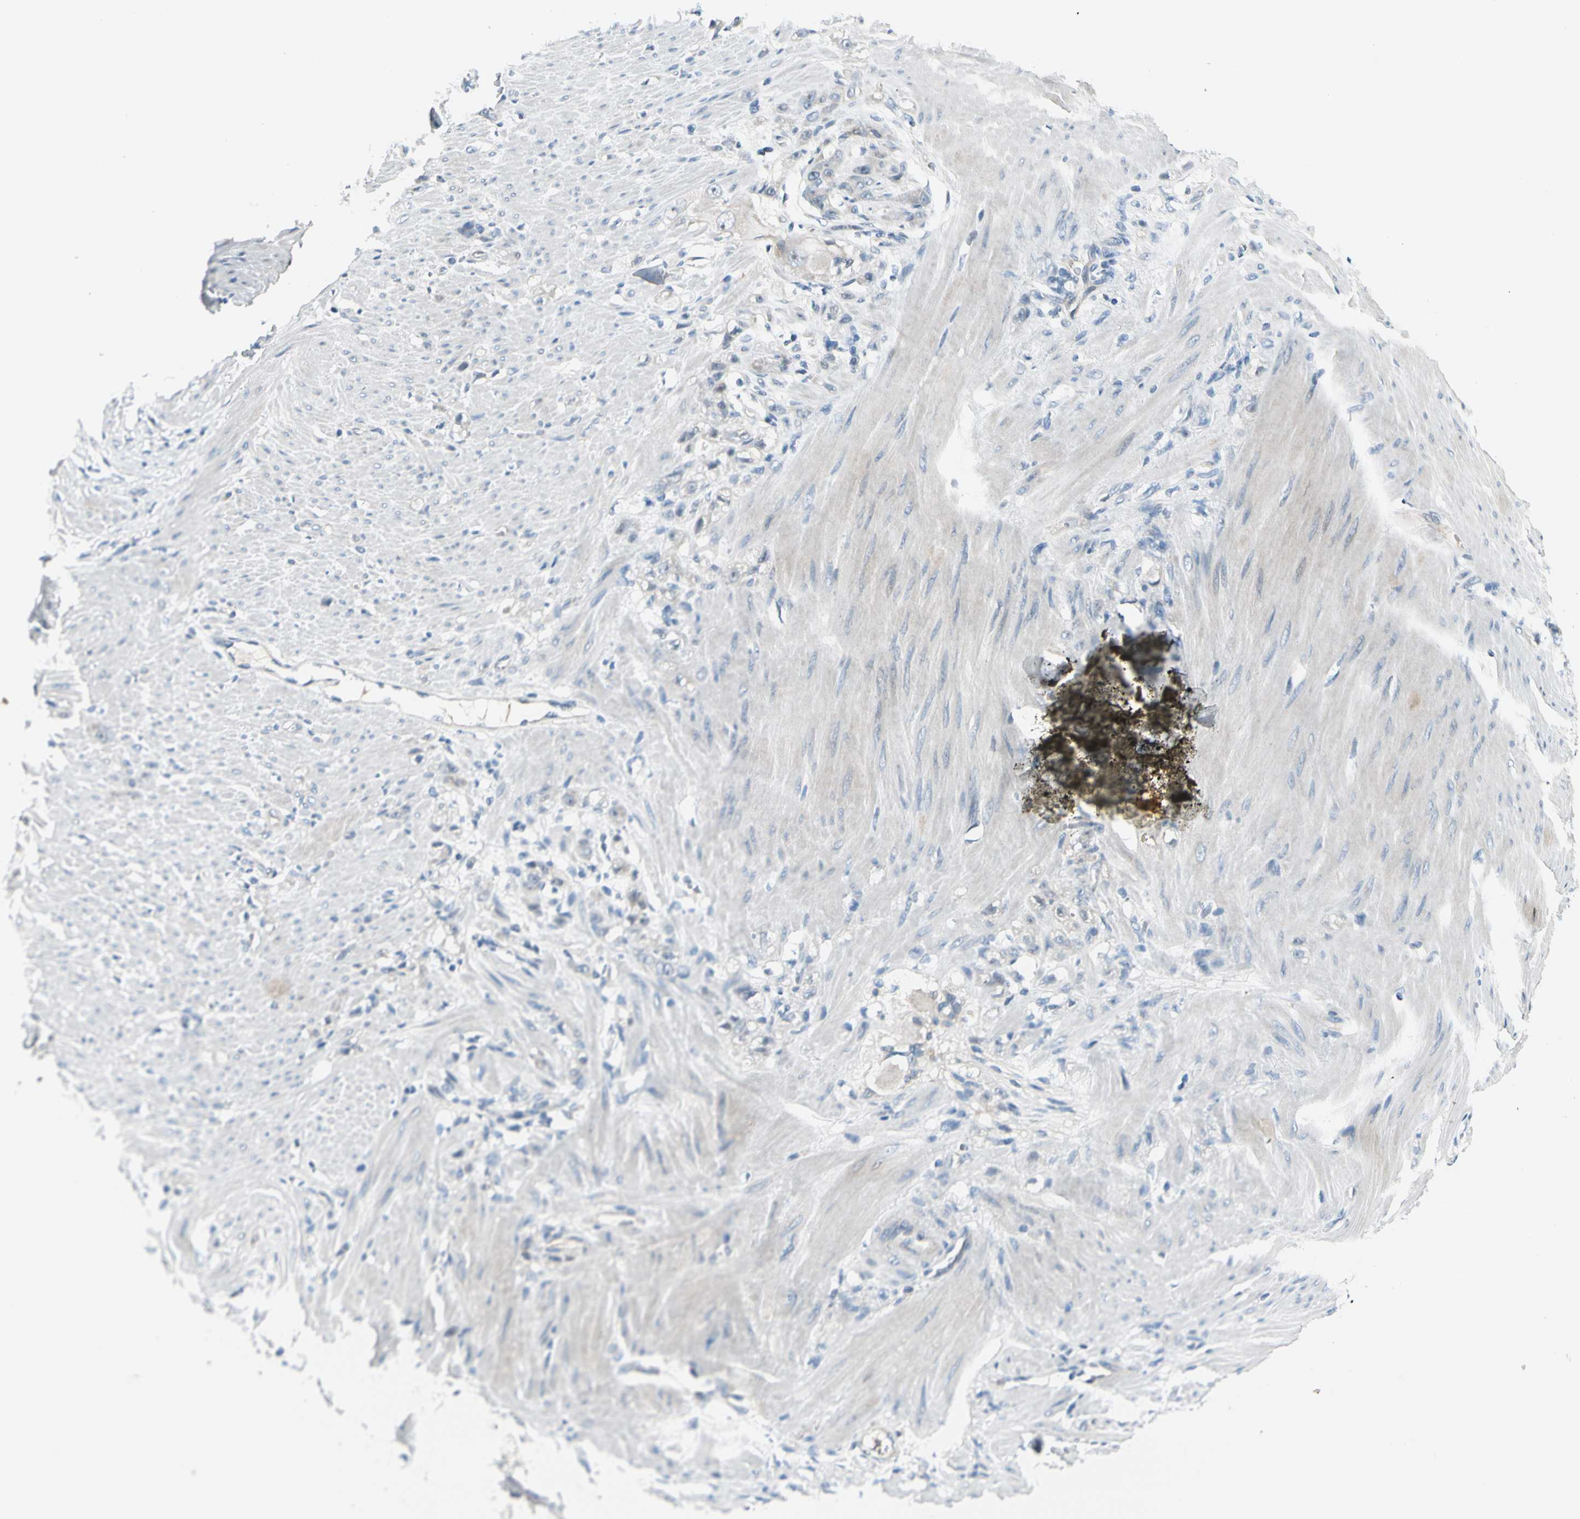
{"staining": {"intensity": "negative", "quantity": "none", "location": "none"}, "tissue": "stomach cancer", "cell_type": "Tumor cells", "image_type": "cancer", "snomed": [{"axis": "morphology", "description": "Adenocarcinoma, NOS"}, {"axis": "topography", "description": "Stomach"}], "caption": "This is a photomicrograph of IHC staining of adenocarcinoma (stomach), which shows no expression in tumor cells.", "gene": "ZSCAN1", "patient": {"sex": "male", "age": 82}}